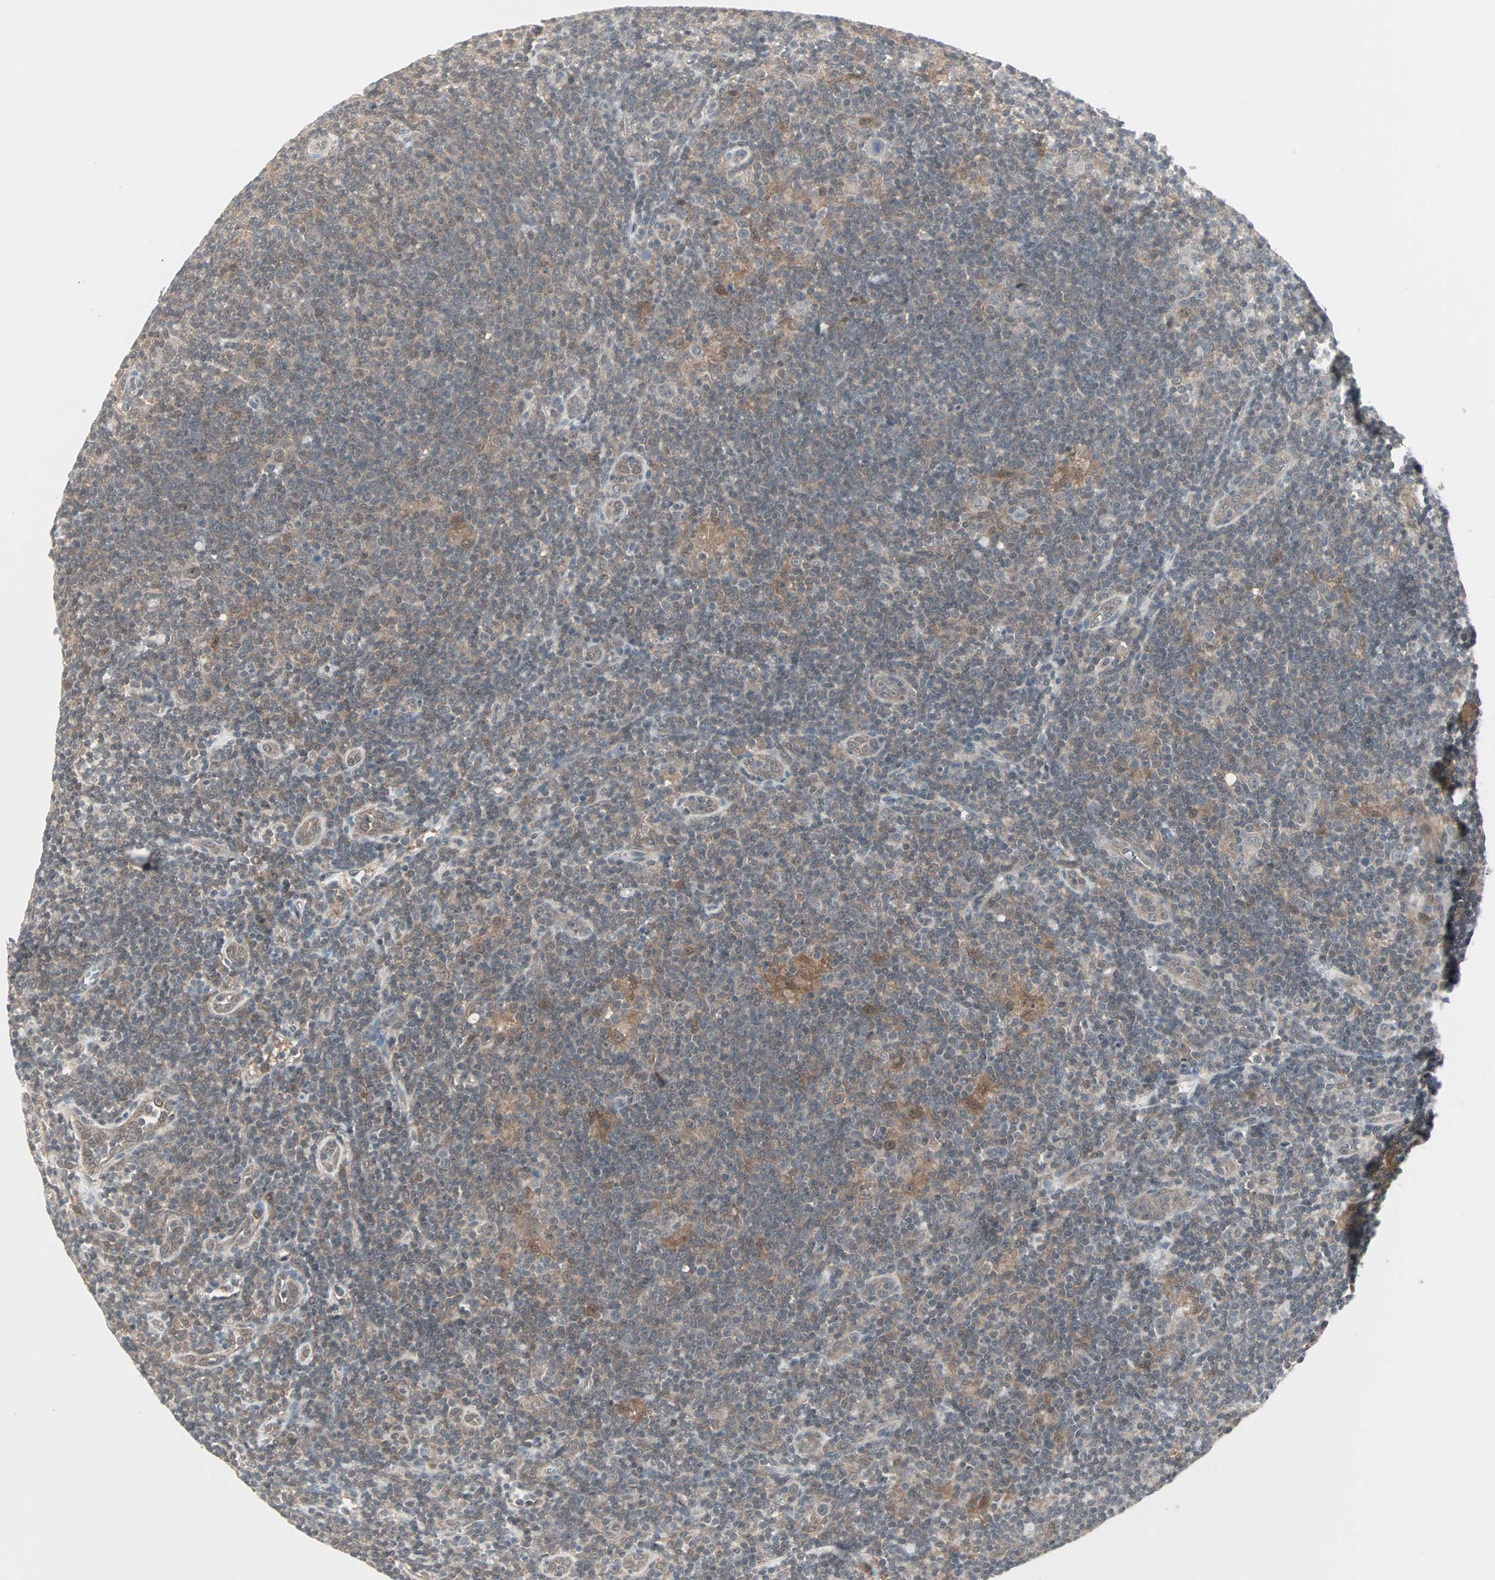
{"staining": {"intensity": "negative", "quantity": "none", "location": "none"}, "tissue": "lymphoma", "cell_type": "Tumor cells", "image_type": "cancer", "snomed": [{"axis": "morphology", "description": "Hodgkin's disease, NOS"}, {"axis": "topography", "description": "Lymph node"}], "caption": "Lymphoma stained for a protein using immunohistochemistry displays no positivity tumor cells.", "gene": "PTPA", "patient": {"sex": "female", "age": 57}}